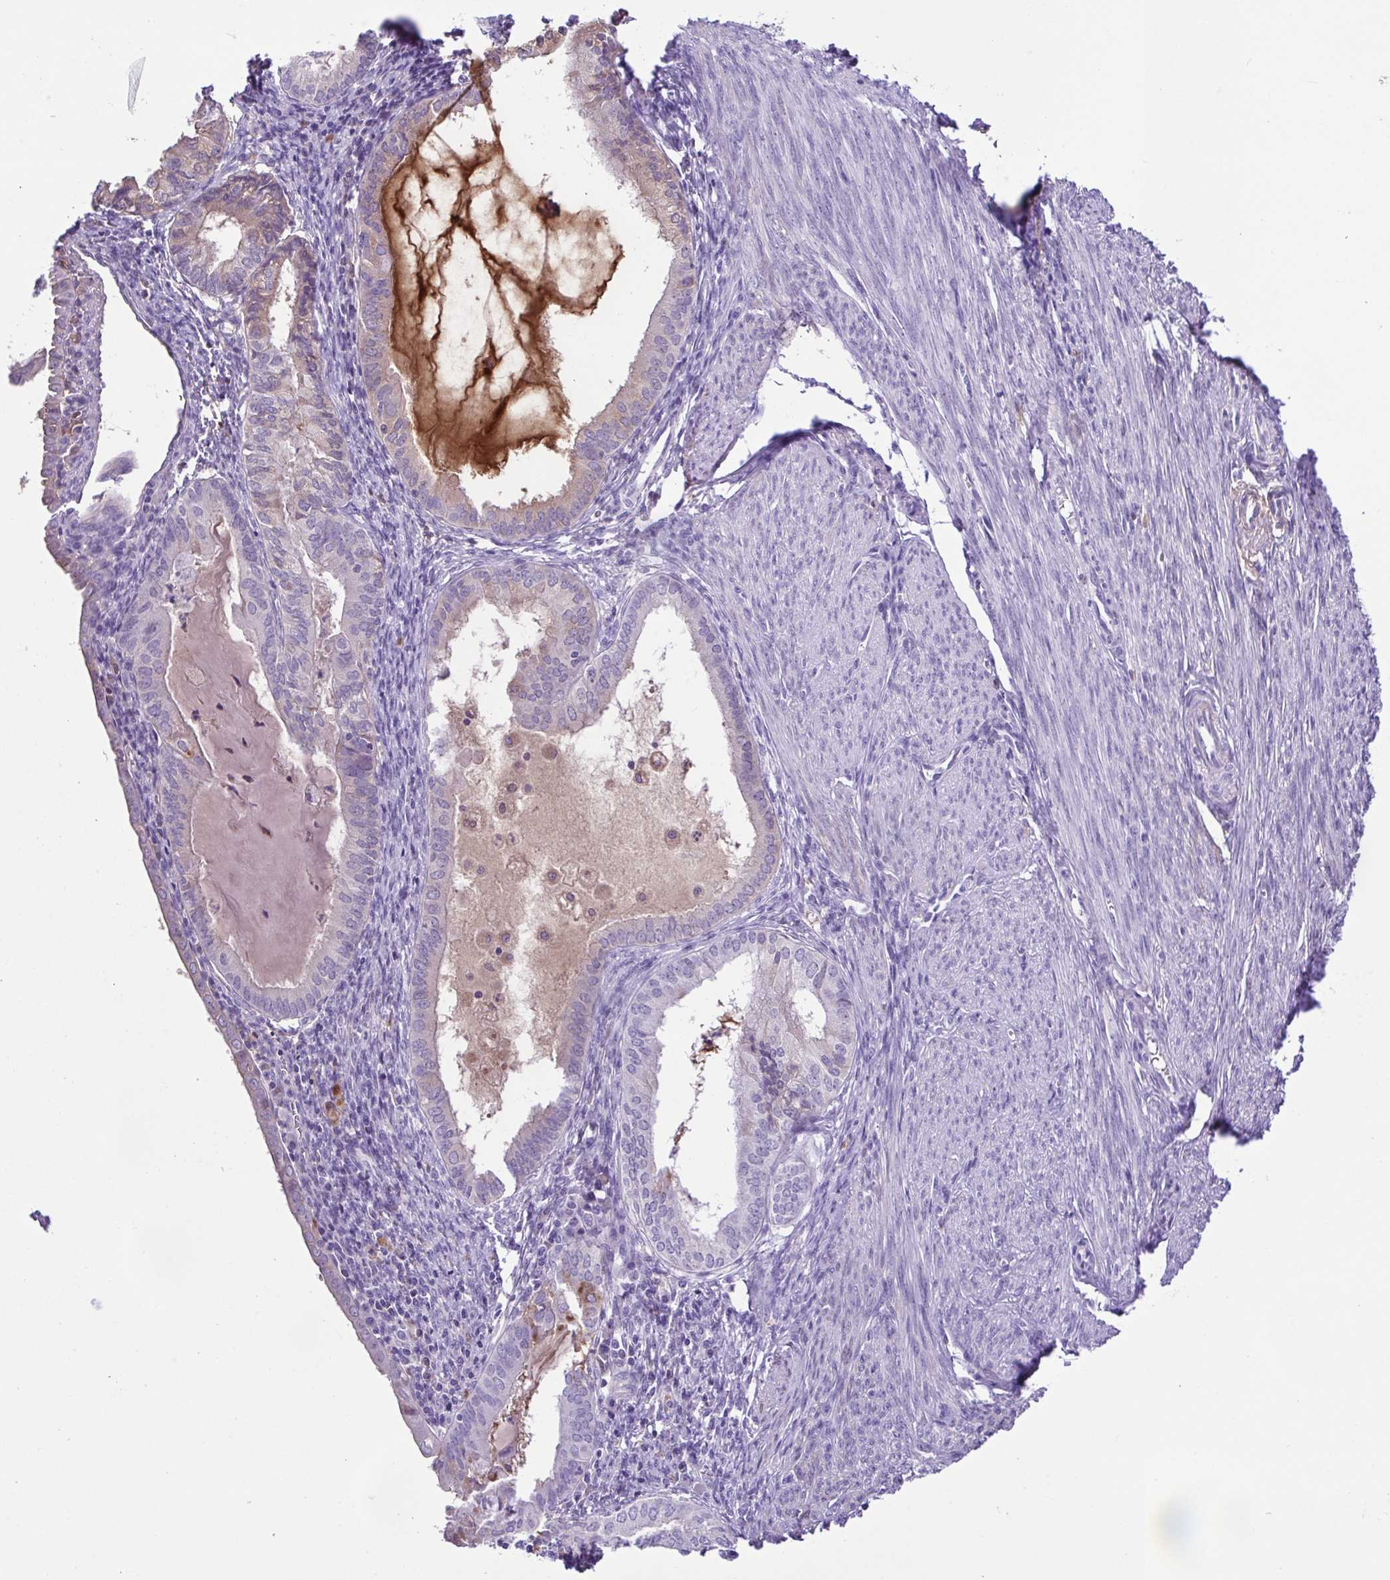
{"staining": {"intensity": "negative", "quantity": "none", "location": "none"}, "tissue": "endometrial cancer", "cell_type": "Tumor cells", "image_type": "cancer", "snomed": [{"axis": "morphology", "description": "Carcinoma, NOS"}, {"axis": "topography", "description": "Endometrium"}], "caption": "The immunohistochemistry image has no significant positivity in tumor cells of endometrial carcinoma tissue.", "gene": "IGFL1", "patient": {"sex": "female", "age": 62}}